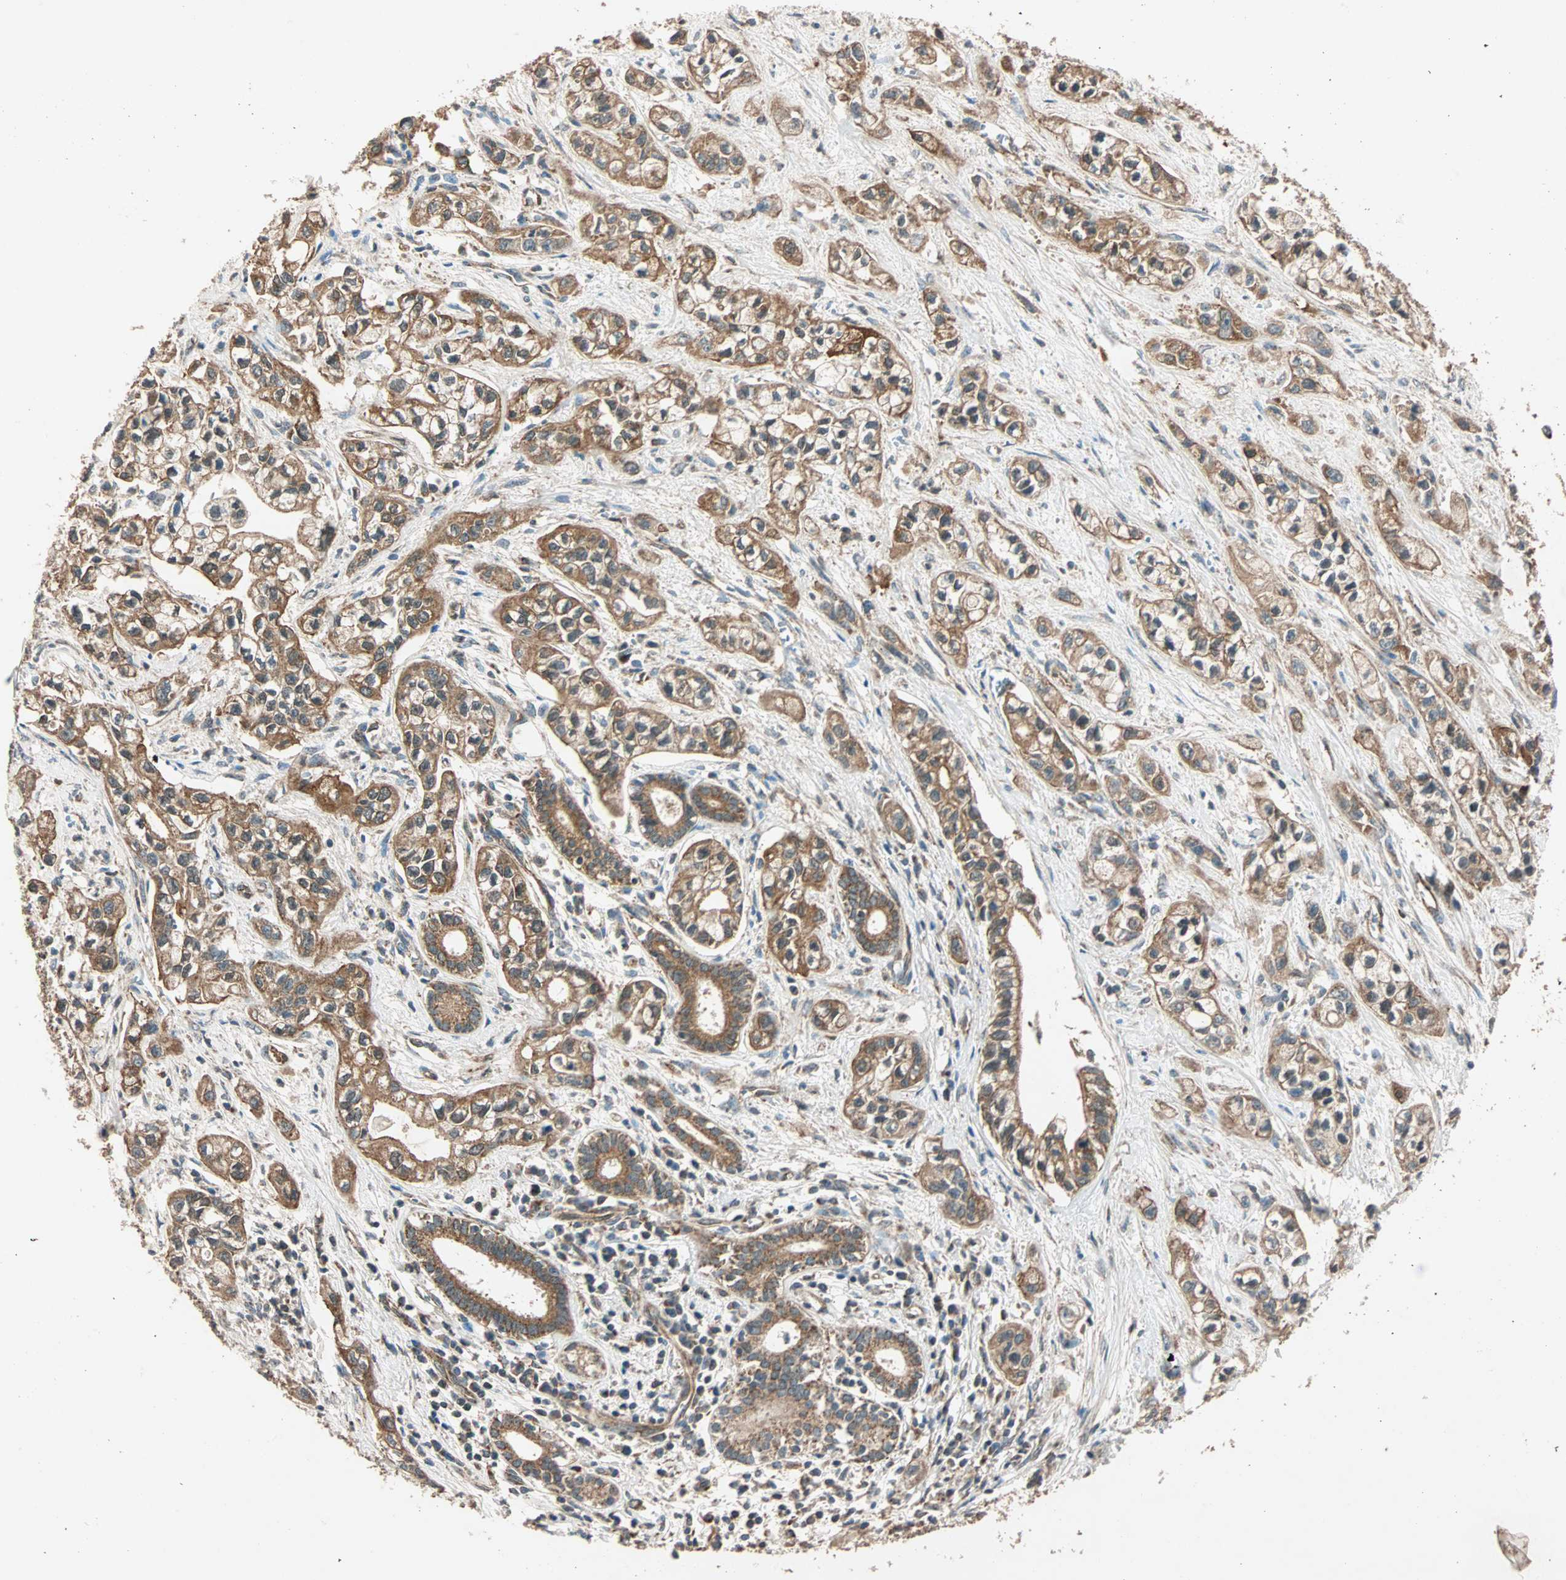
{"staining": {"intensity": "moderate", "quantity": ">75%", "location": "cytoplasmic/membranous"}, "tissue": "pancreatic cancer", "cell_type": "Tumor cells", "image_type": "cancer", "snomed": [{"axis": "morphology", "description": "Adenocarcinoma, NOS"}, {"axis": "topography", "description": "Pancreas"}], "caption": "About >75% of tumor cells in human adenocarcinoma (pancreatic) demonstrate moderate cytoplasmic/membranous protein expression as visualized by brown immunohistochemical staining.", "gene": "MAPK1", "patient": {"sex": "male", "age": 74}}